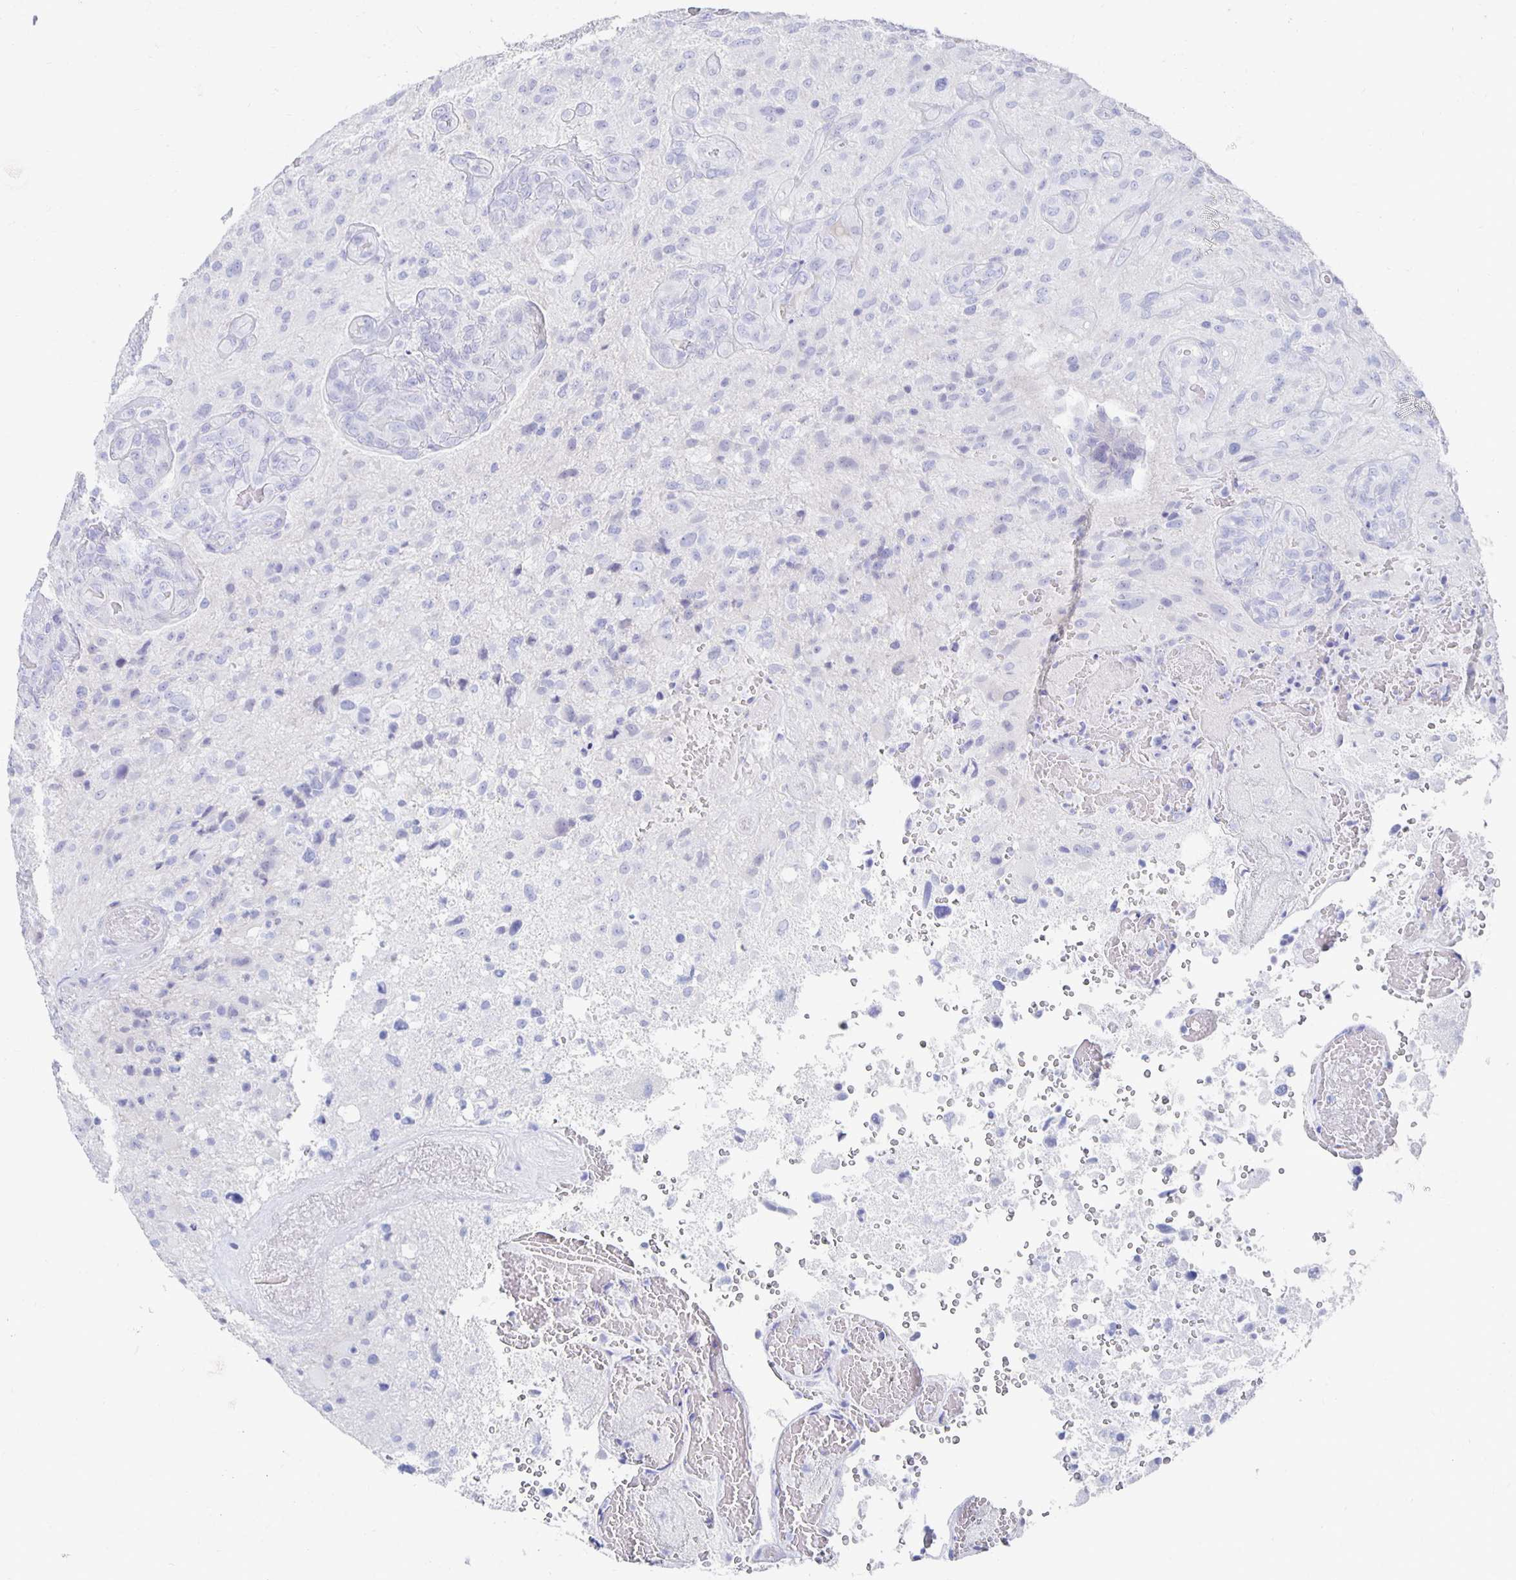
{"staining": {"intensity": "negative", "quantity": "none", "location": "none"}, "tissue": "glioma", "cell_type": "Tumor cells", "image_type": "cancer", "snomed": [{"axis": "morphology", "description": "Glioma, malignant, High grade"}, {"axis": "topography", "description": "Brain"}], "caption": "Human glioma stained for a protein using immunohistochemistry (IHC) shows no staining in tumor cells.", "gene": "PRDM7", "patient": {"sex": "male", "age": 53}}